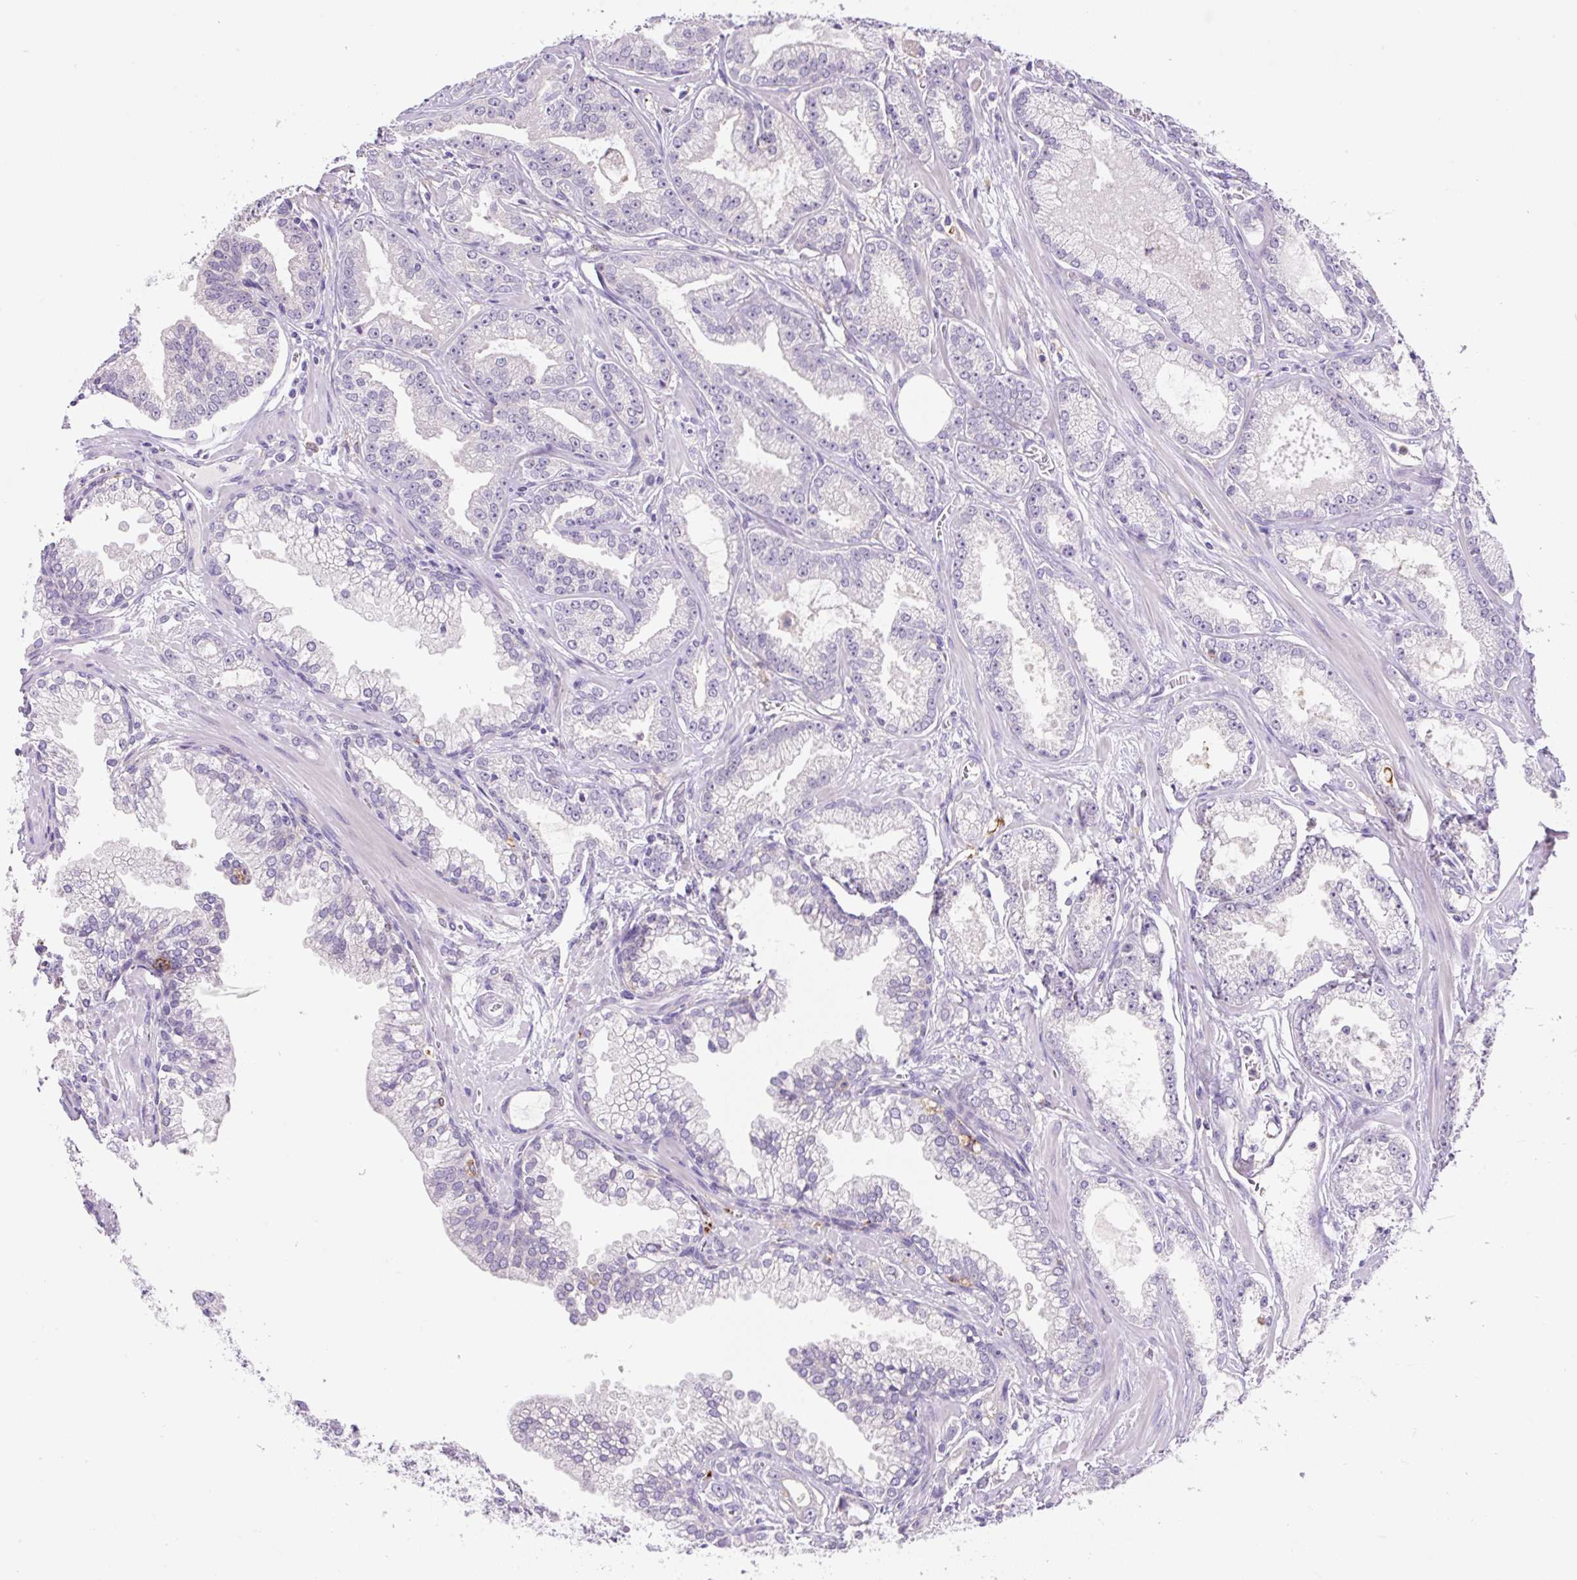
{"staining": {"intensity": "negative", "quantity": "none", "location": "none"}, "tissue": "prostate cancer", "cell_type": "Tumor cells", "image_type": "cancer", "snomed": [{"axis": "morphology", "description": "Adenocarcinoma, Medium grade"}, {"axis": "topography", "description": "Prostate"}], "caption": "Immunohistochemistry (IHC) histopathology image of neoplastic tissue: adenocarcinoma (medium-grade) (prostate) stained with DAB demonstrates no significant protein expression in tumor cells.", "gene": "TDRD15", "patient": {"sex": "male", "age": 57}}